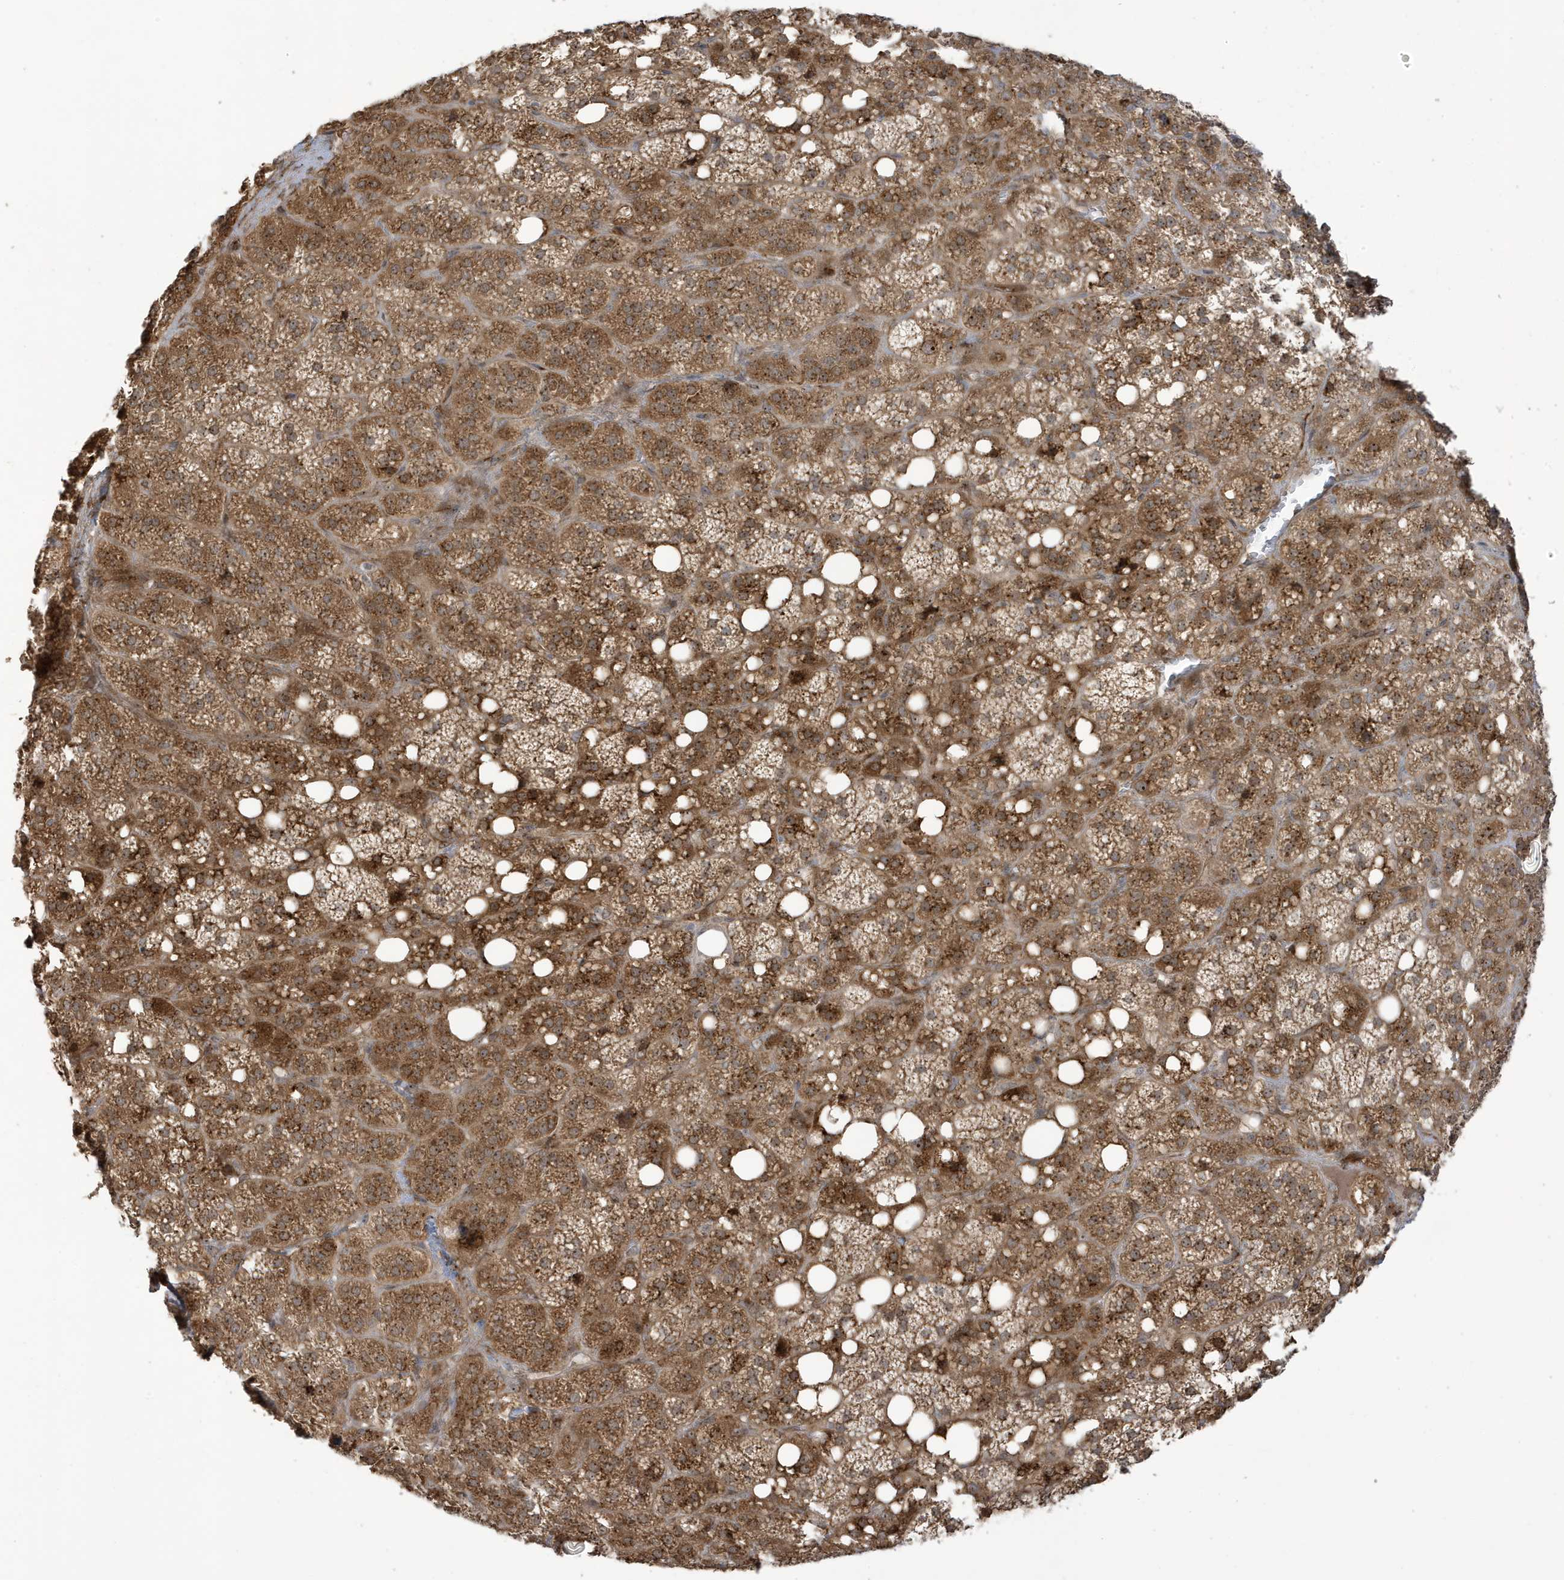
{"staining": {"intensity": "moderate", "quantity": ">75%", "location": "cytoplasmic/membranous,nuclear"}, "tissue": "adrenal gland", "cell_type": "Glandular cells", "image_type": "normal", "snomed": [{"axis": "morphology", "description": "Normal tissue, NOS"}, {"axis": "topography", "description": "Adrenal gland"}], "caption": "Immunohistochemistry of benign adrenal gland demonstrates medium levels of moderate cytoplasmic/membranous,nuclear staining in approximately >75% of glandular cells. Immunohistochemistry stains the protein of interest in brown and the nuclei are stained blue.", "gene": "ECM2", "patient": {"sex": "female", "age": 59}}